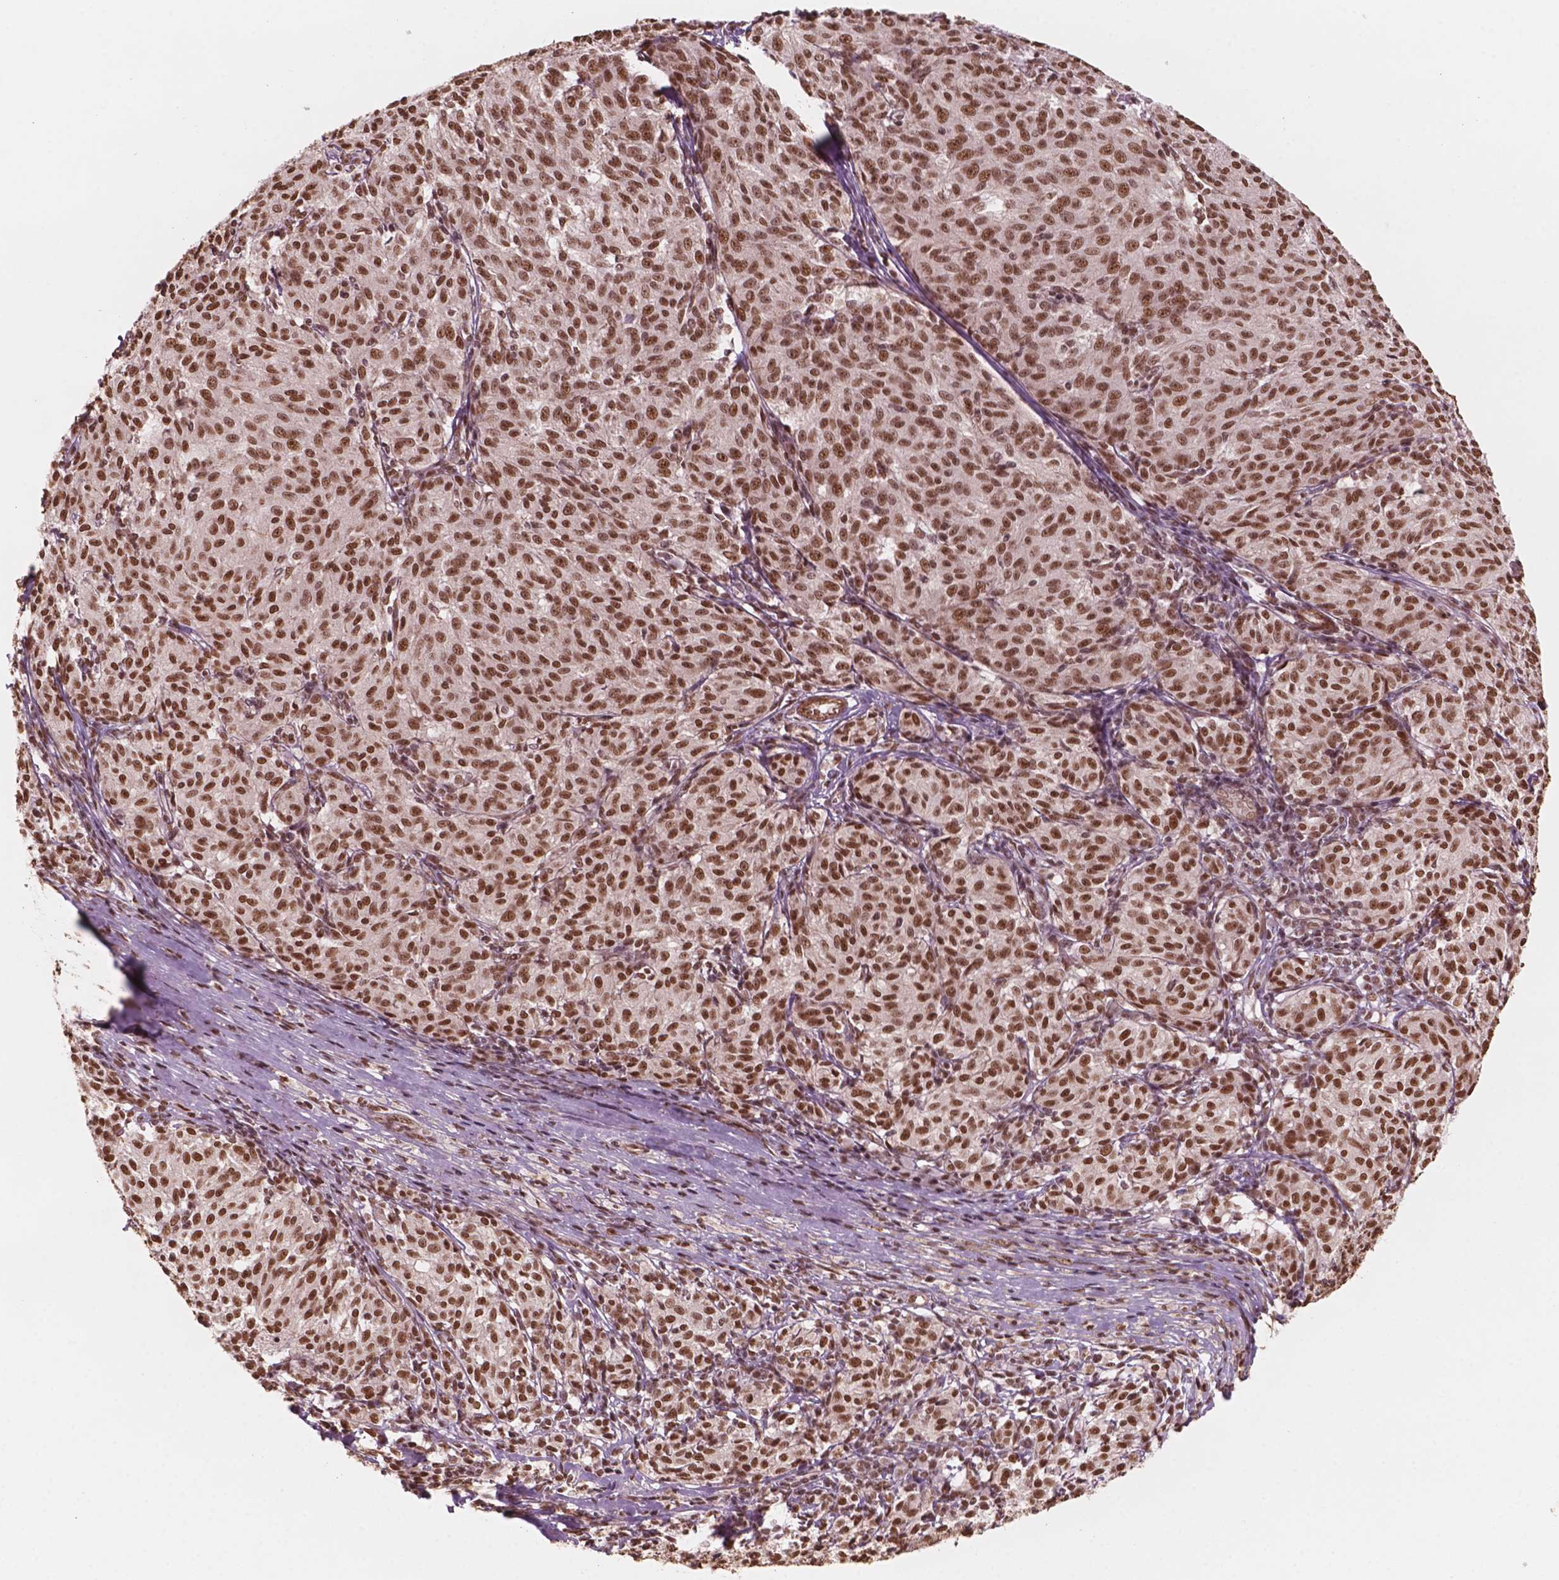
{"staining": {"intensity": "moderate", "quantity": ">75%", "location": "nuclear"}, "tissue": "melanoma", "cell_type": "Tumor cells", "image_type": "cancer", "snomed": [{"axis": "morphology", "description": "Malignant melanoma, NOS"}, {"axis": "topography", "description": "Skin"}], "caption": "A histopathology image showing moderate nuclear staining in about >75% of tumor cells in melanoma, as visualized by brown immunohistochemical staining.", "gene": "GTF3C5", "patient": {"sex": "female", "age": 72}}